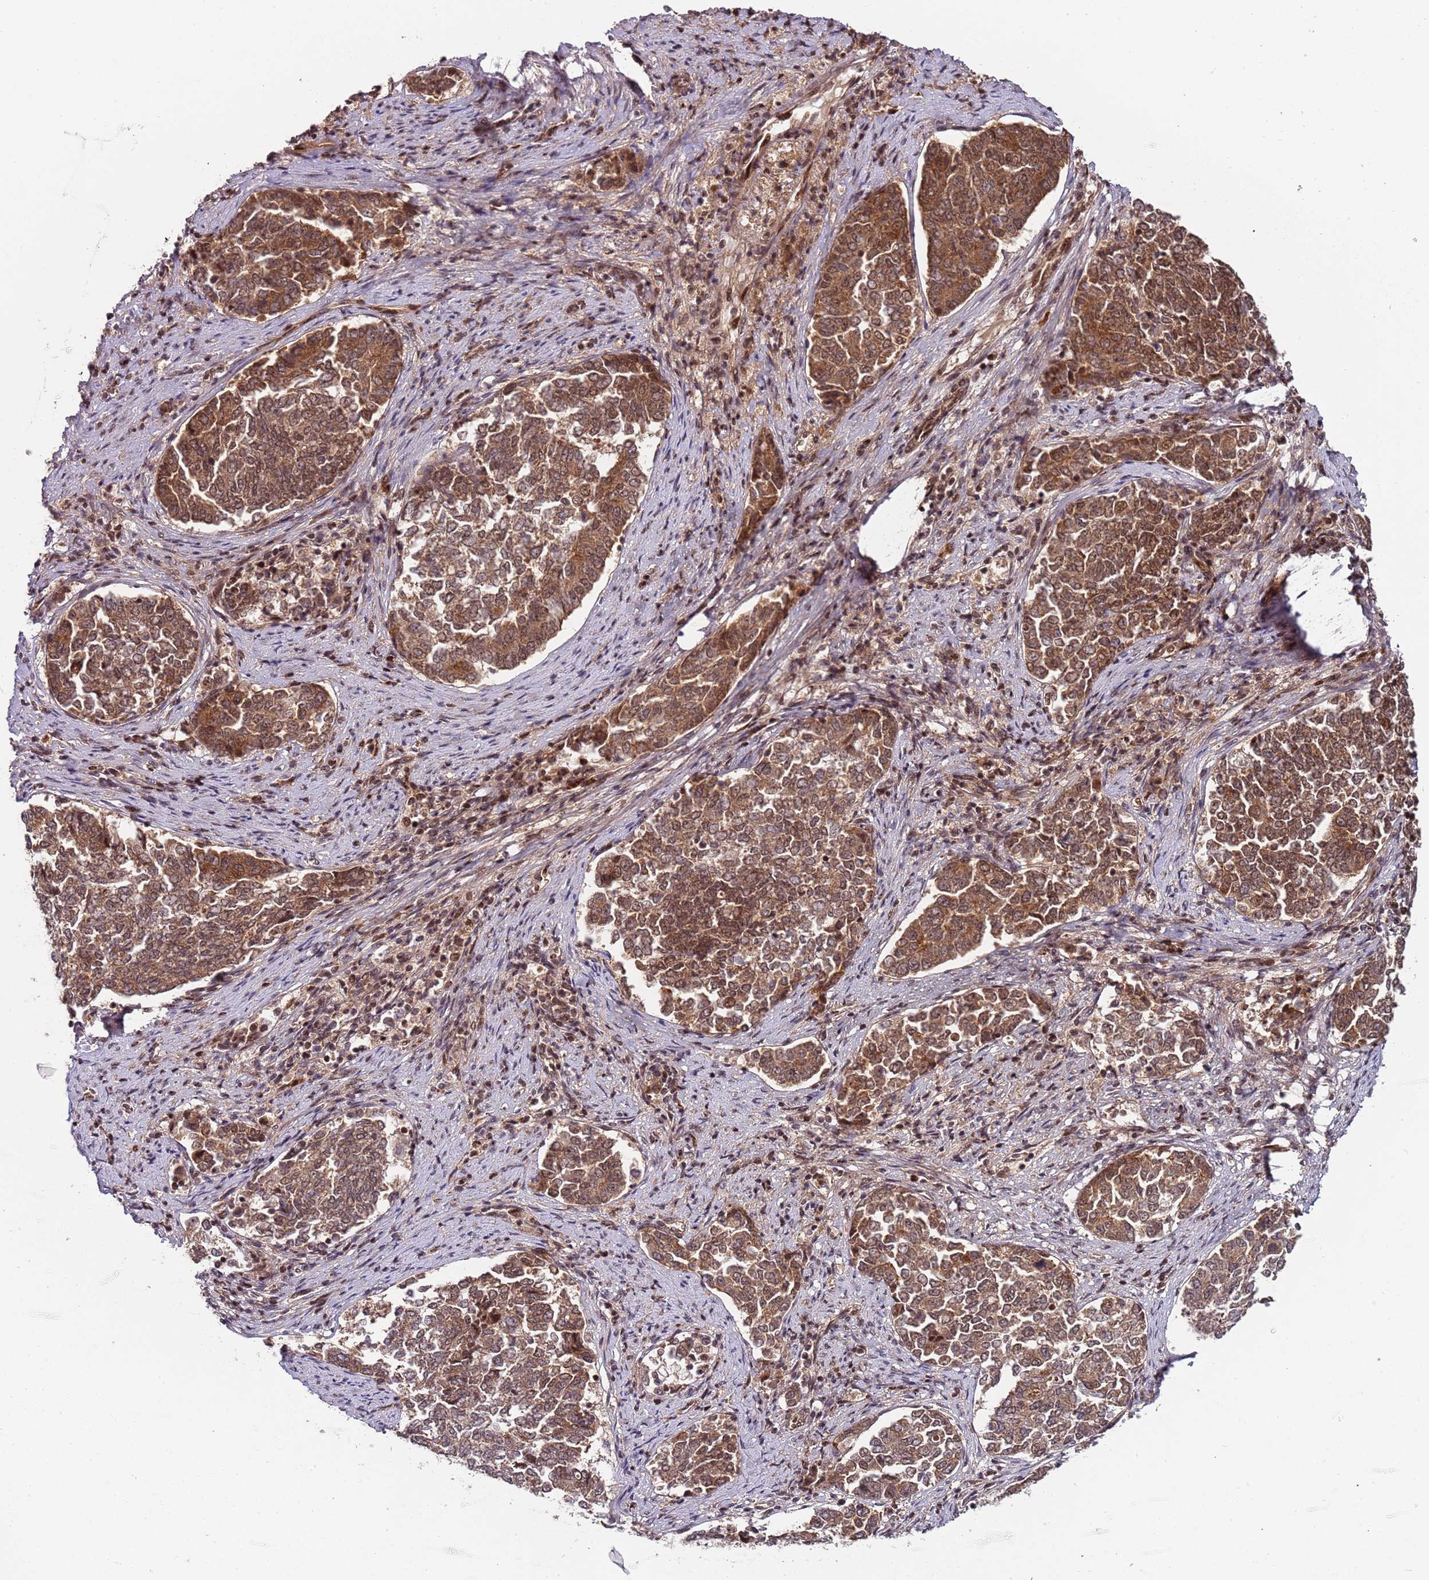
{"staining": {"intensity": "moderate", "quantity": ">75%", "location": "cytoplasmic/membranous,nuclear"}, "tissue": "endometrial cancer", "cell_type": "Tumor cells", "image_type": "cancer", "snomed": [{"axis": "morphology", "description": "Adenocarcinoma, NOS"}, {"axis": "topography", "description": "Endometrium"}], "caption": "This is a histology image of immunohistochemistry (IHC) staining of endometrial adenocarcinoma, which shows moderate staining in the cytoplasmic/membranous and nuclear of tumor cells.", "gene": "EDC3", "patient": {"sex": "female", "age": 80}}